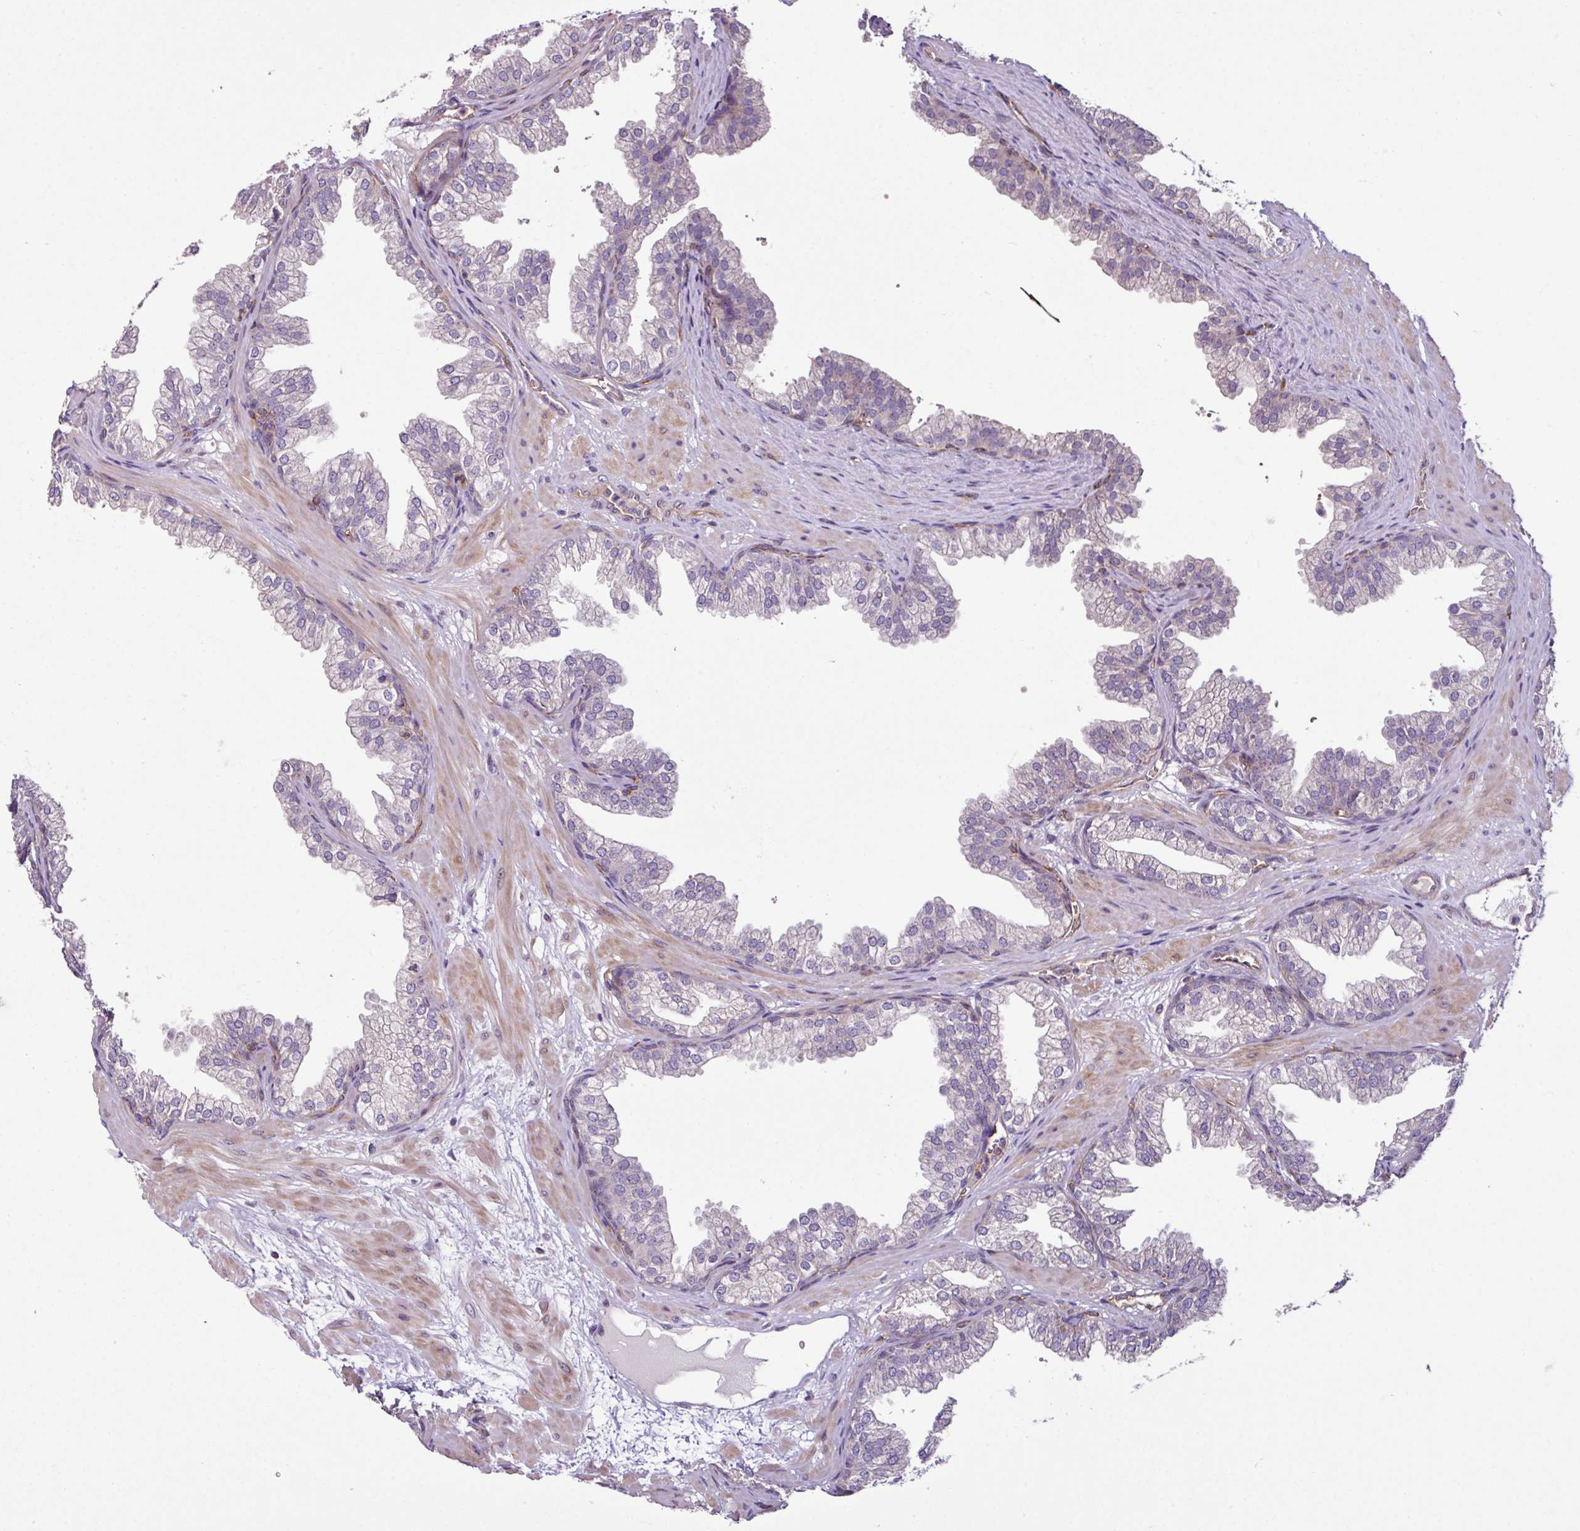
{"staining": {"intensity": "negative", "quantity": "none", "location": "none"}, "tissue": "prostate", "cell_type": "Glandular cells", "image_type": "normal", "snomed": [{"axis": "morphology", "description": "Normal tissue, NOS"}, {"axis": "topography", "description": "Prostate"}], "caption": "Immunohistochemistry (IHC) histopathology image of unremarkable prostate: prostate stained with DAB (3,3'-diaminobenzidine) shows no significant protein expression in glandular cells.", "gene": "ZNF106", "patient": {"sex": "male", "age": 37}}